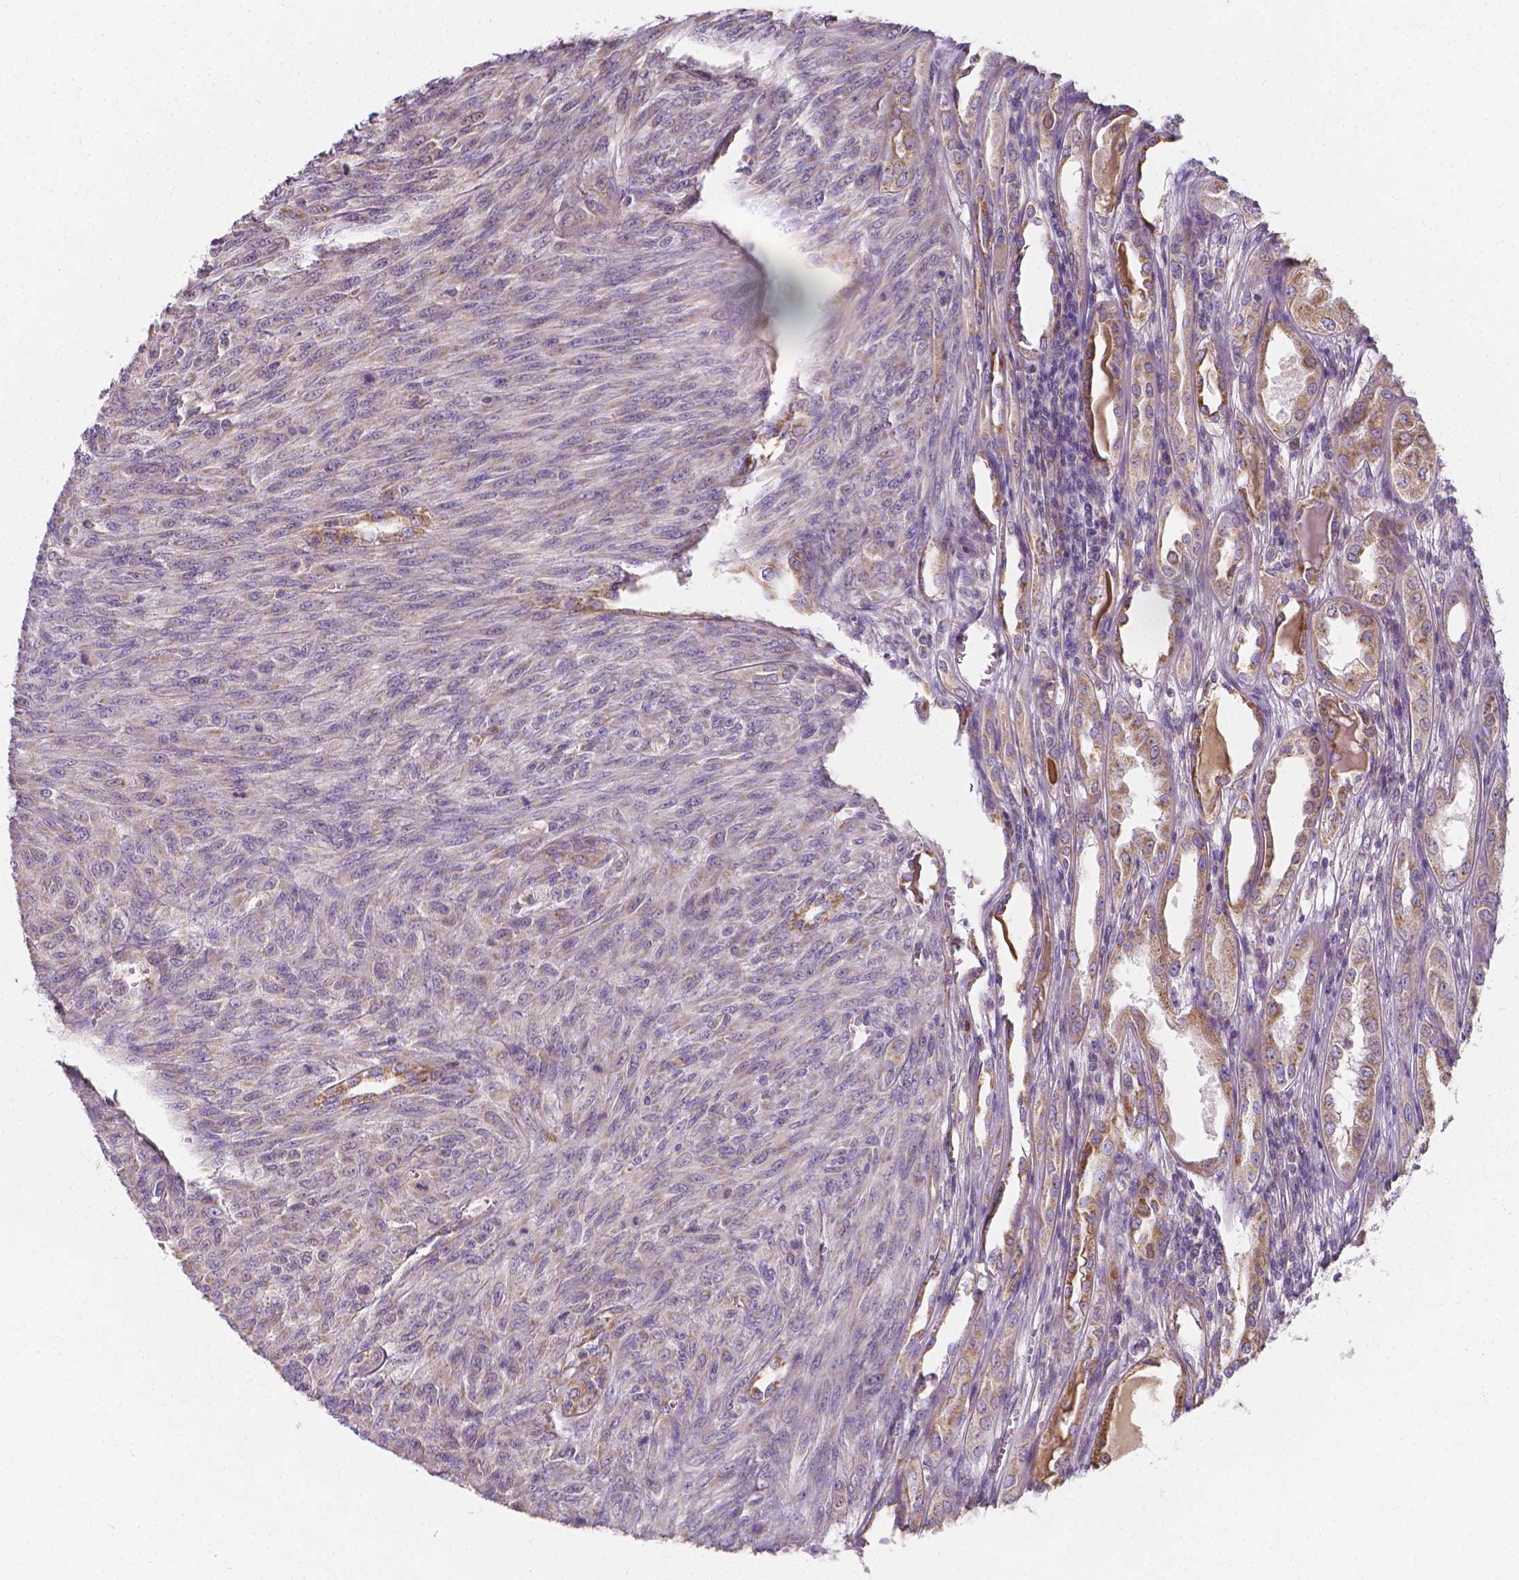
{"staining": {"intensity": "negative", "quantity": "none", "location": "none"}, "tissue": "renal cancer", "cell_type": "Tumor cells", "image_type": "cancer", "snomed": [{"axis": "morphology", "description": "Adenocarcinoma, NOS"}, {"axis": "topography", "description": "Kidney"}], "caption": "High magnification brightfield microscopy of renal cancer (adenocarcinoma) stained with DAB (brown) and counterstained with hematoxylin (blue): tumor cells show no significant positivity.", "gene": "SNCAIP", "patient": {"sex": "male", "age": 58}}